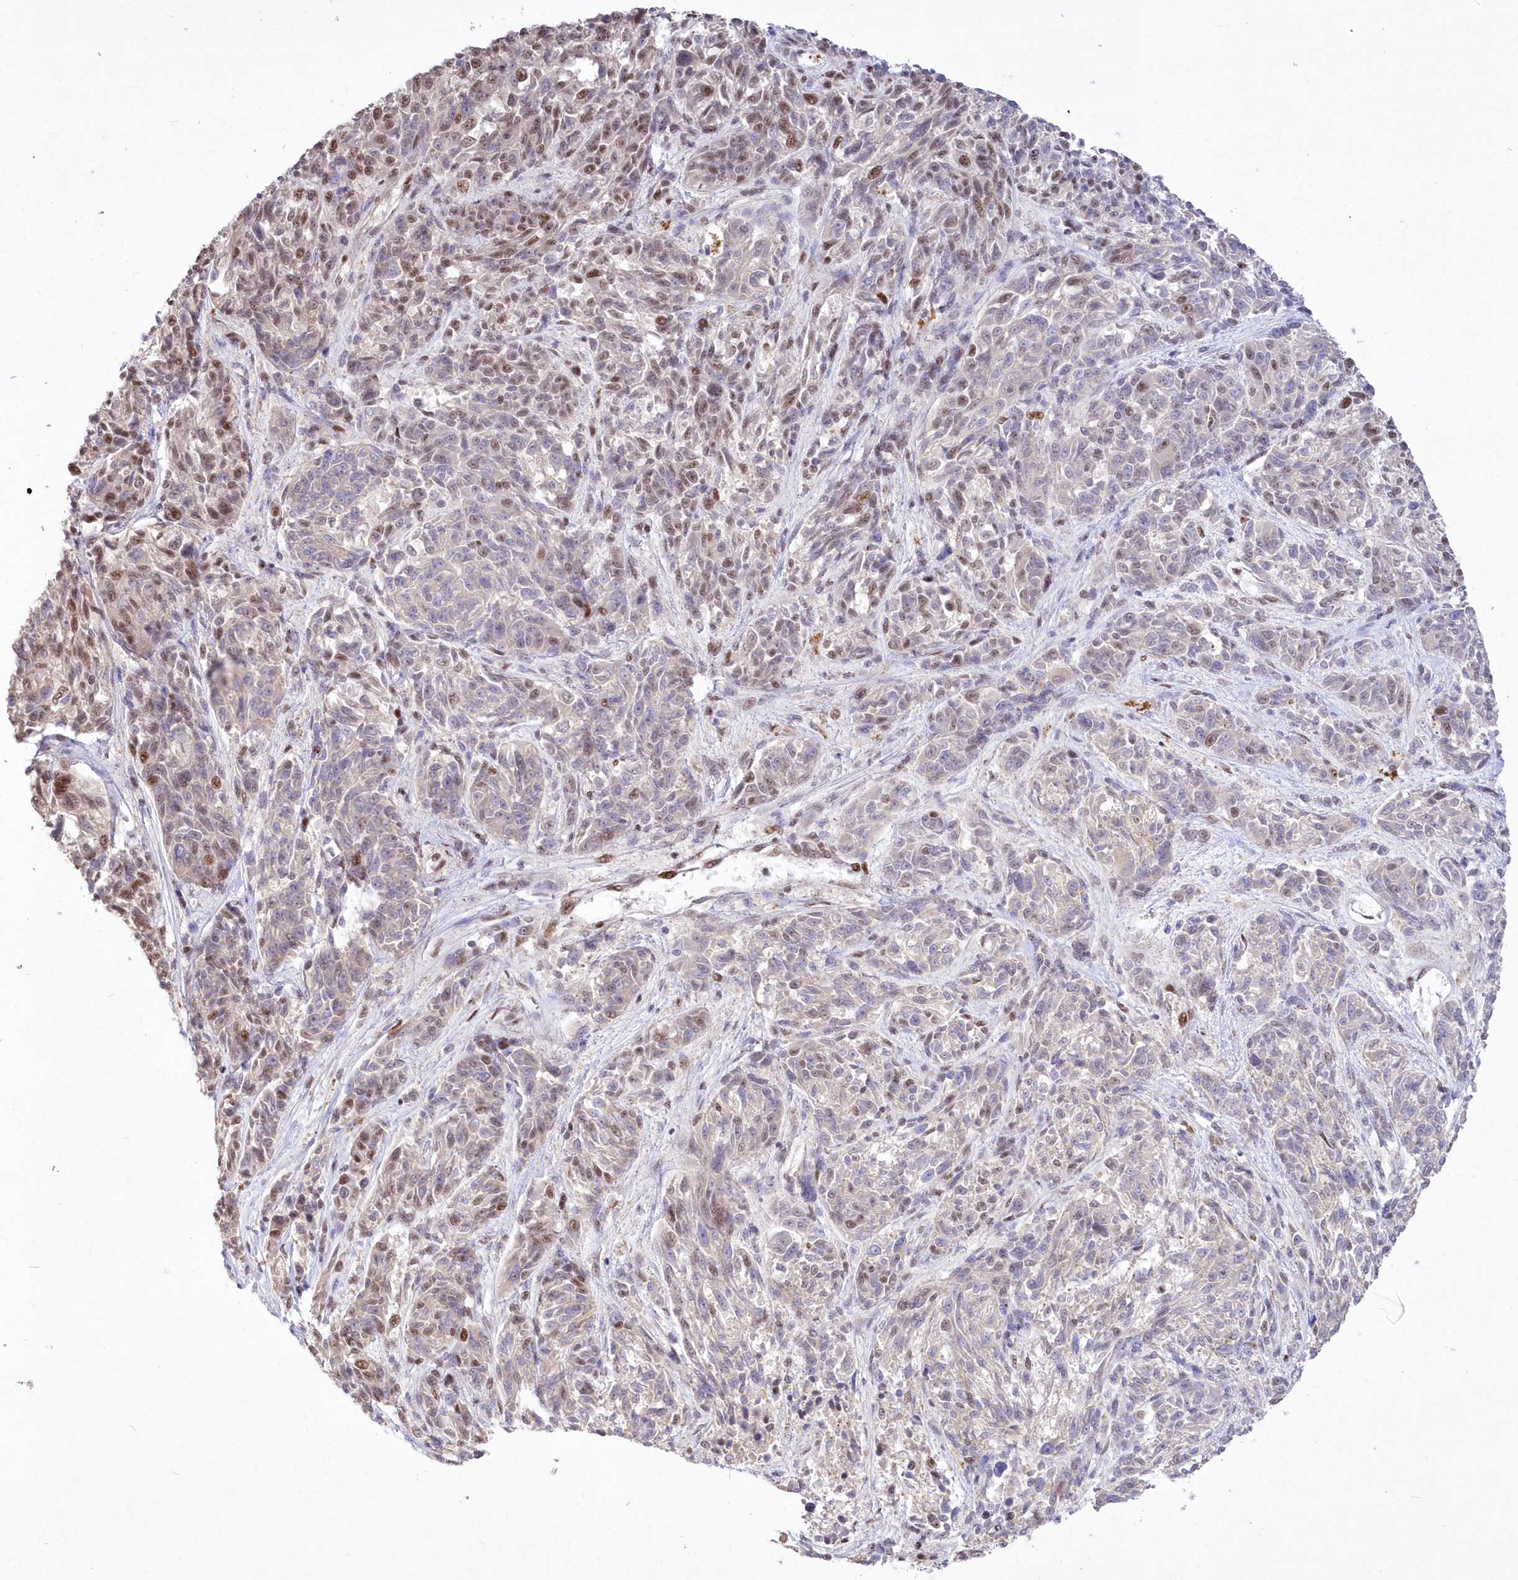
{"staining": {"intensity": "moderate", "quantity": "<25%", "location": "nuclear"}, "tissue": "melanoma", "cell_type": "Tumor cells", "image_type": "cancer", "snomed": [{"axis": "morphology", "description": "Malignant melanoma, NOS"}, {"axis": "topography", "description": "Skin"}], "caption": "Protein expression analysis of human malignant melanoma reveals moderate nuclear staining in approximately <25% of tumor cells.", "gene": "WBP1L", "patient": {"sex": "male", "age": 53}}